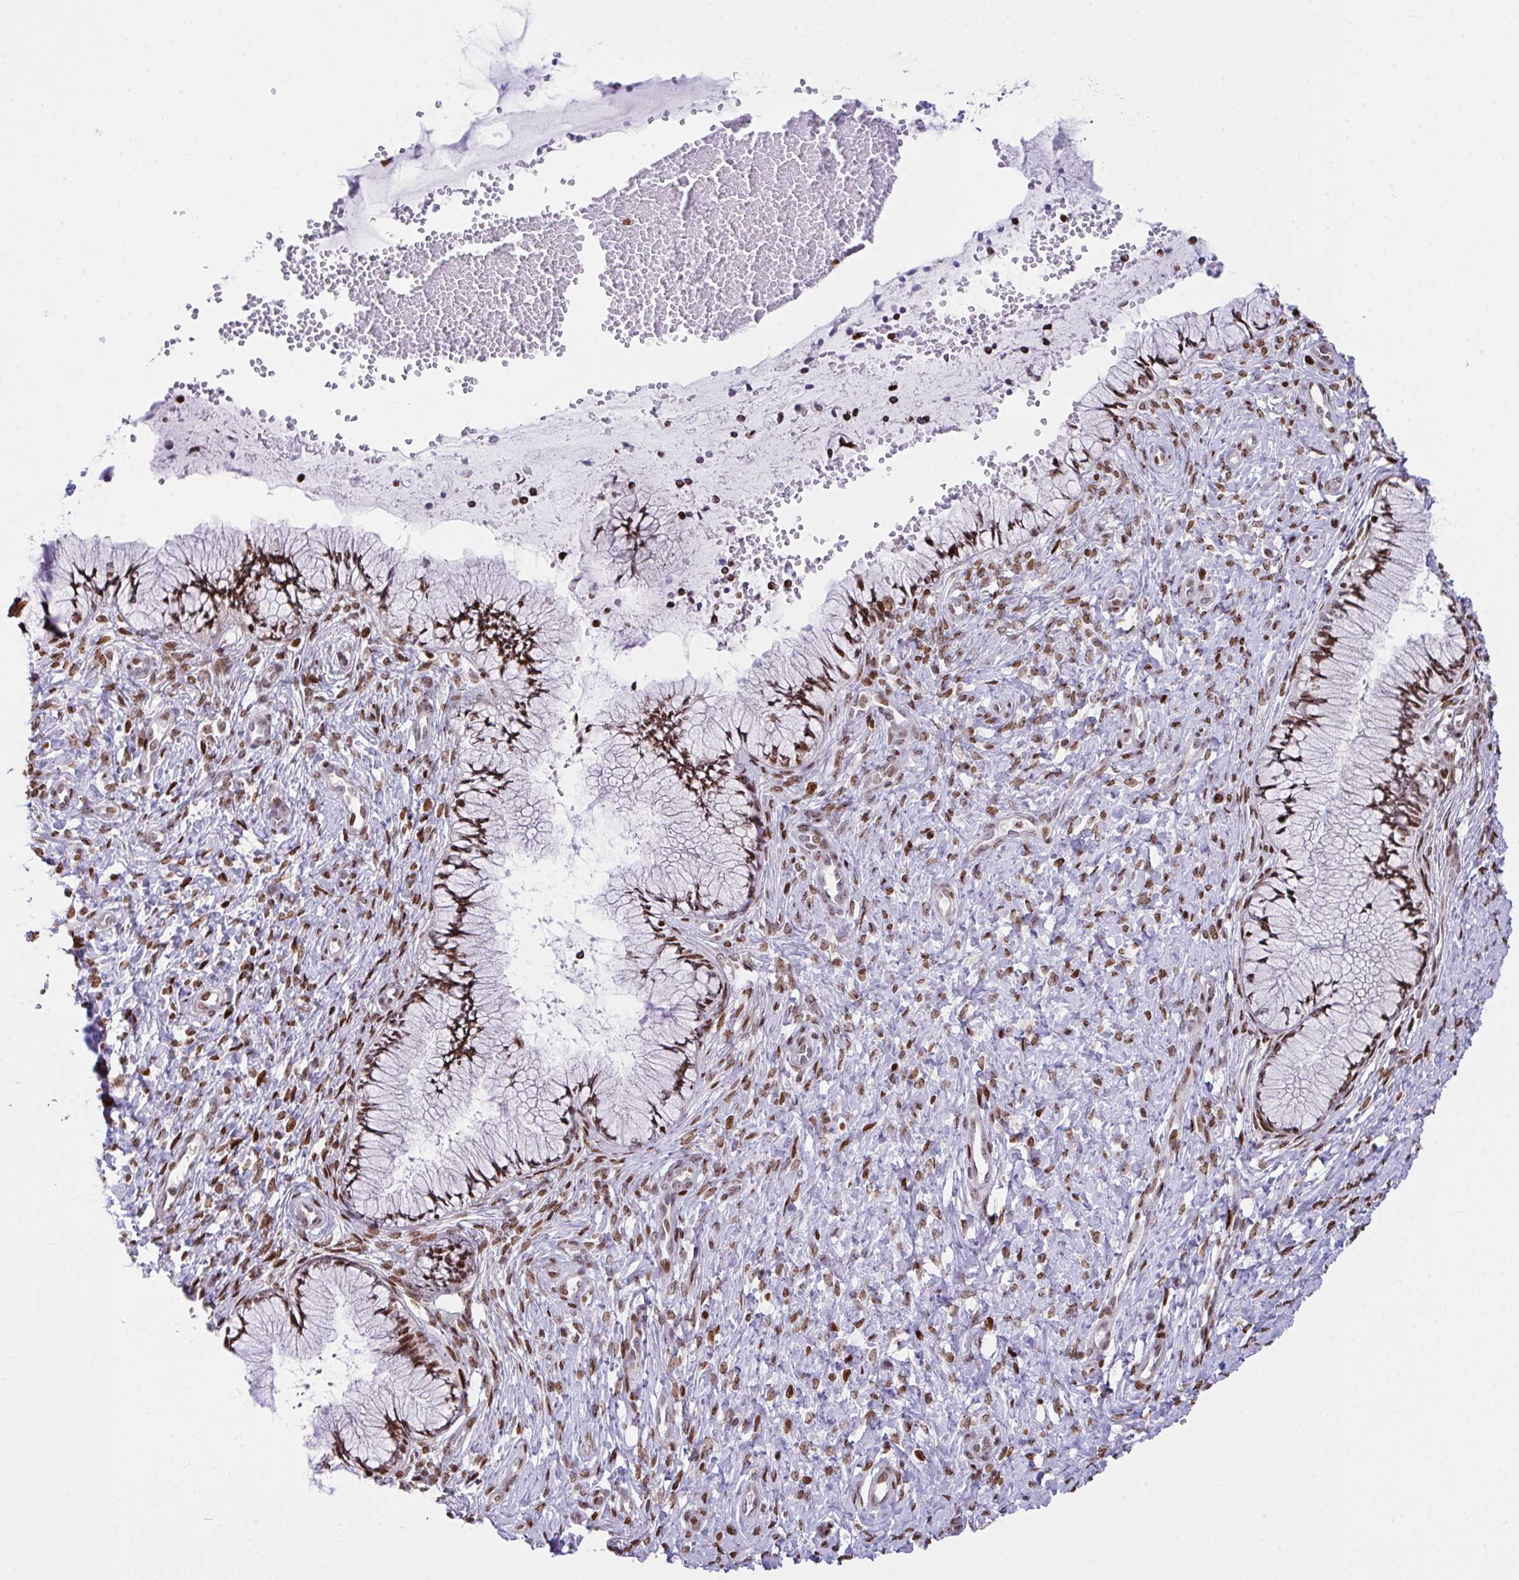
{"staining": {"intensity": "strong", "quantity": ">75%", "location": "nuclear"}, "tissue": "cervix", "cell_type": "Glandular cells", "image_type": "normal", "snomed": [{"axis": "morphology", "description": "Normal tissue, NOS"}, {"axis": "topography", "description": "Cervix"}], "caption": "A histopathology image of human cervix stained for a protein exhibits strong nuclear brown staining in glandular cells.", "gene": "RAPGEF5", "patient": {"sex": "female", "age": 37}}